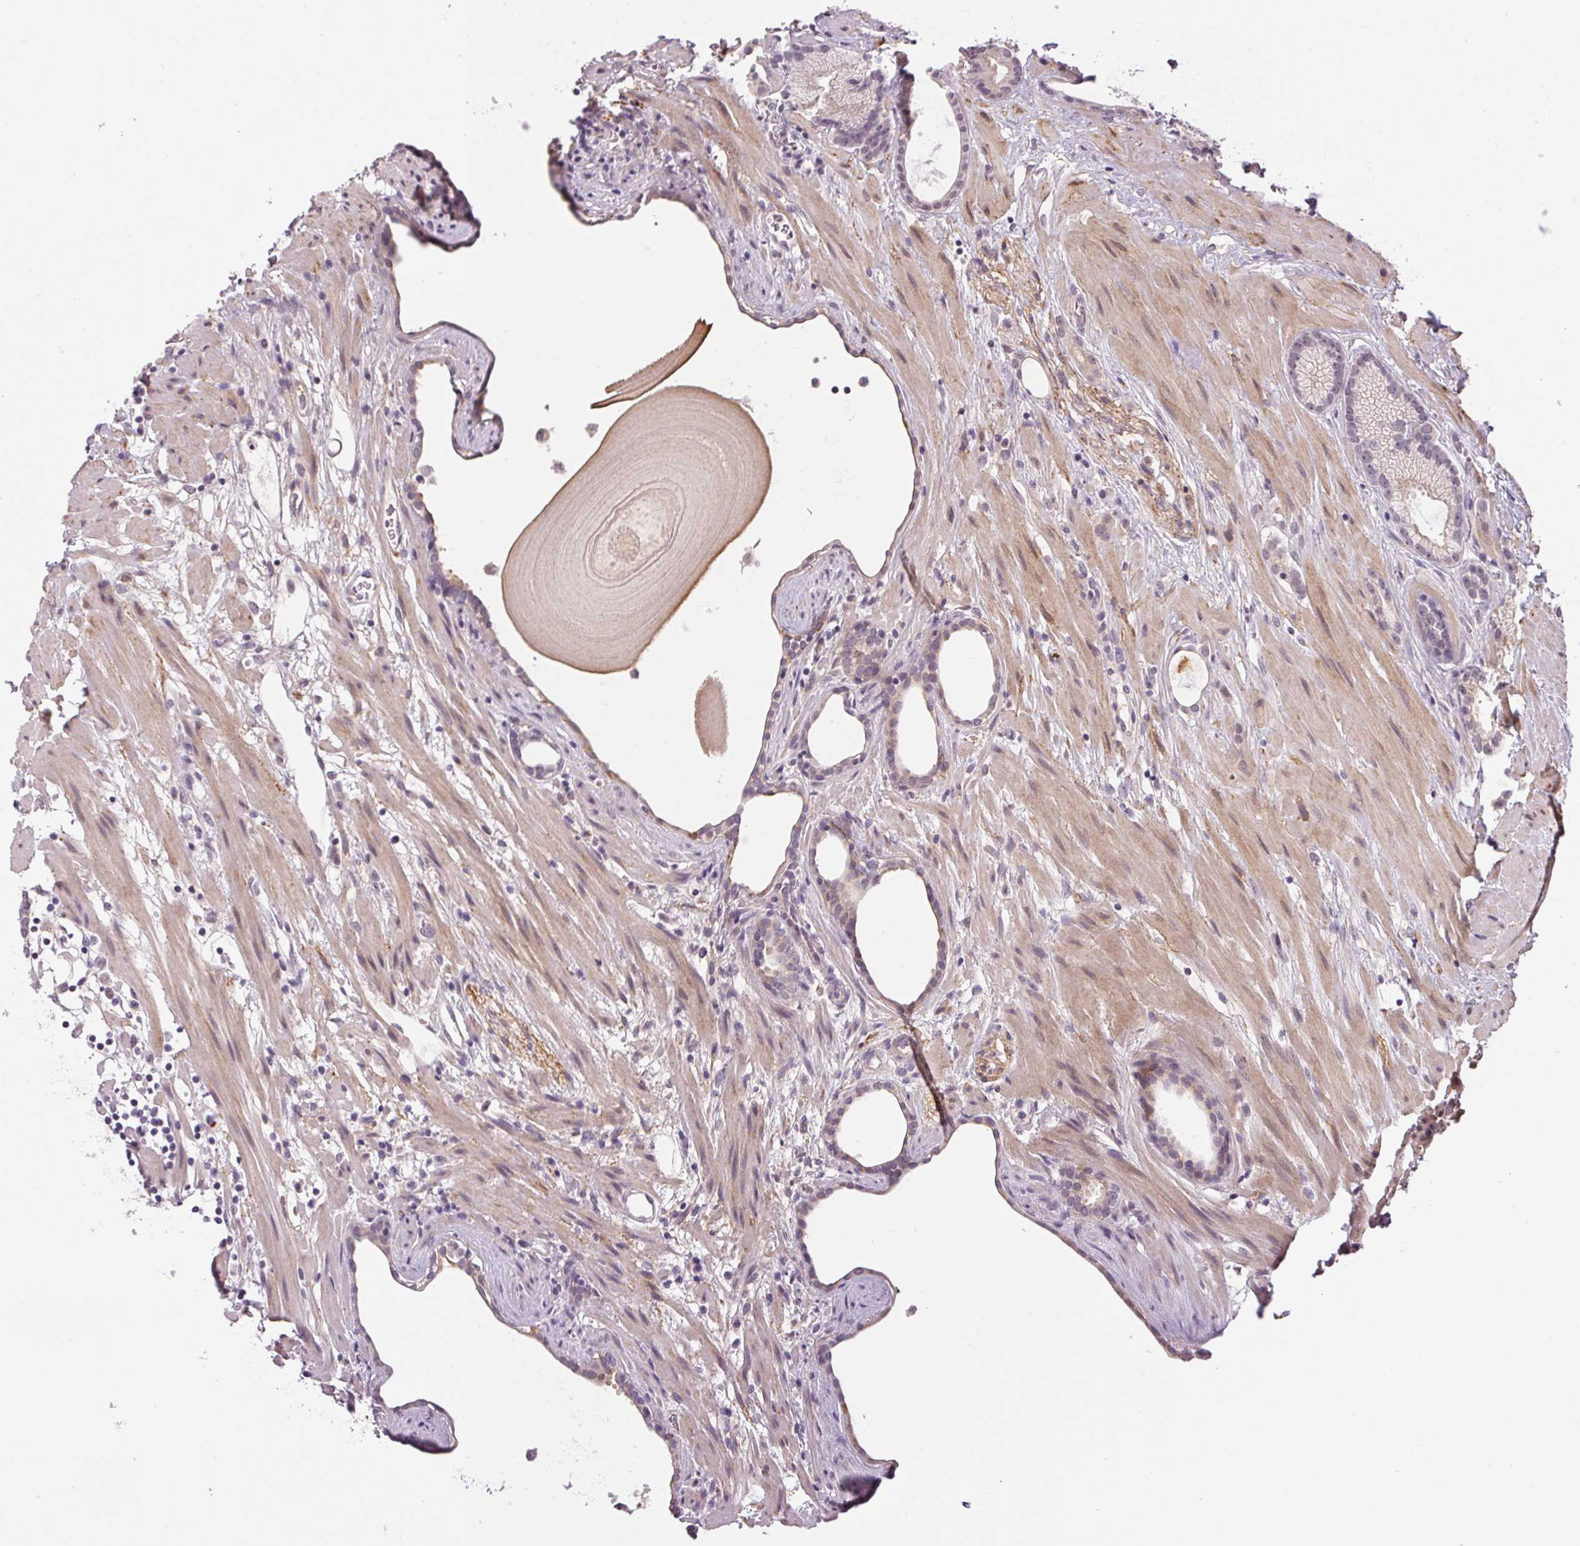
{"staining": {"intensity": "negative", "quantity": "none", "location": "none"}, "tissue": "prostate cancer", "cell_type": "Tumor cells", "image_type": "cancer", "snomed": [{"axis": "morphology", "description": "Adenocarcinoma, Low grade"}, {"axis": "topography", "description": "Prostate"}], "caption": "DAB immunohistochemical staining of prostate cancer demonstrates no significant staining in tumor cells.", "gene": "CFAP92", "patient": {"sex": "male", "age": 57}}